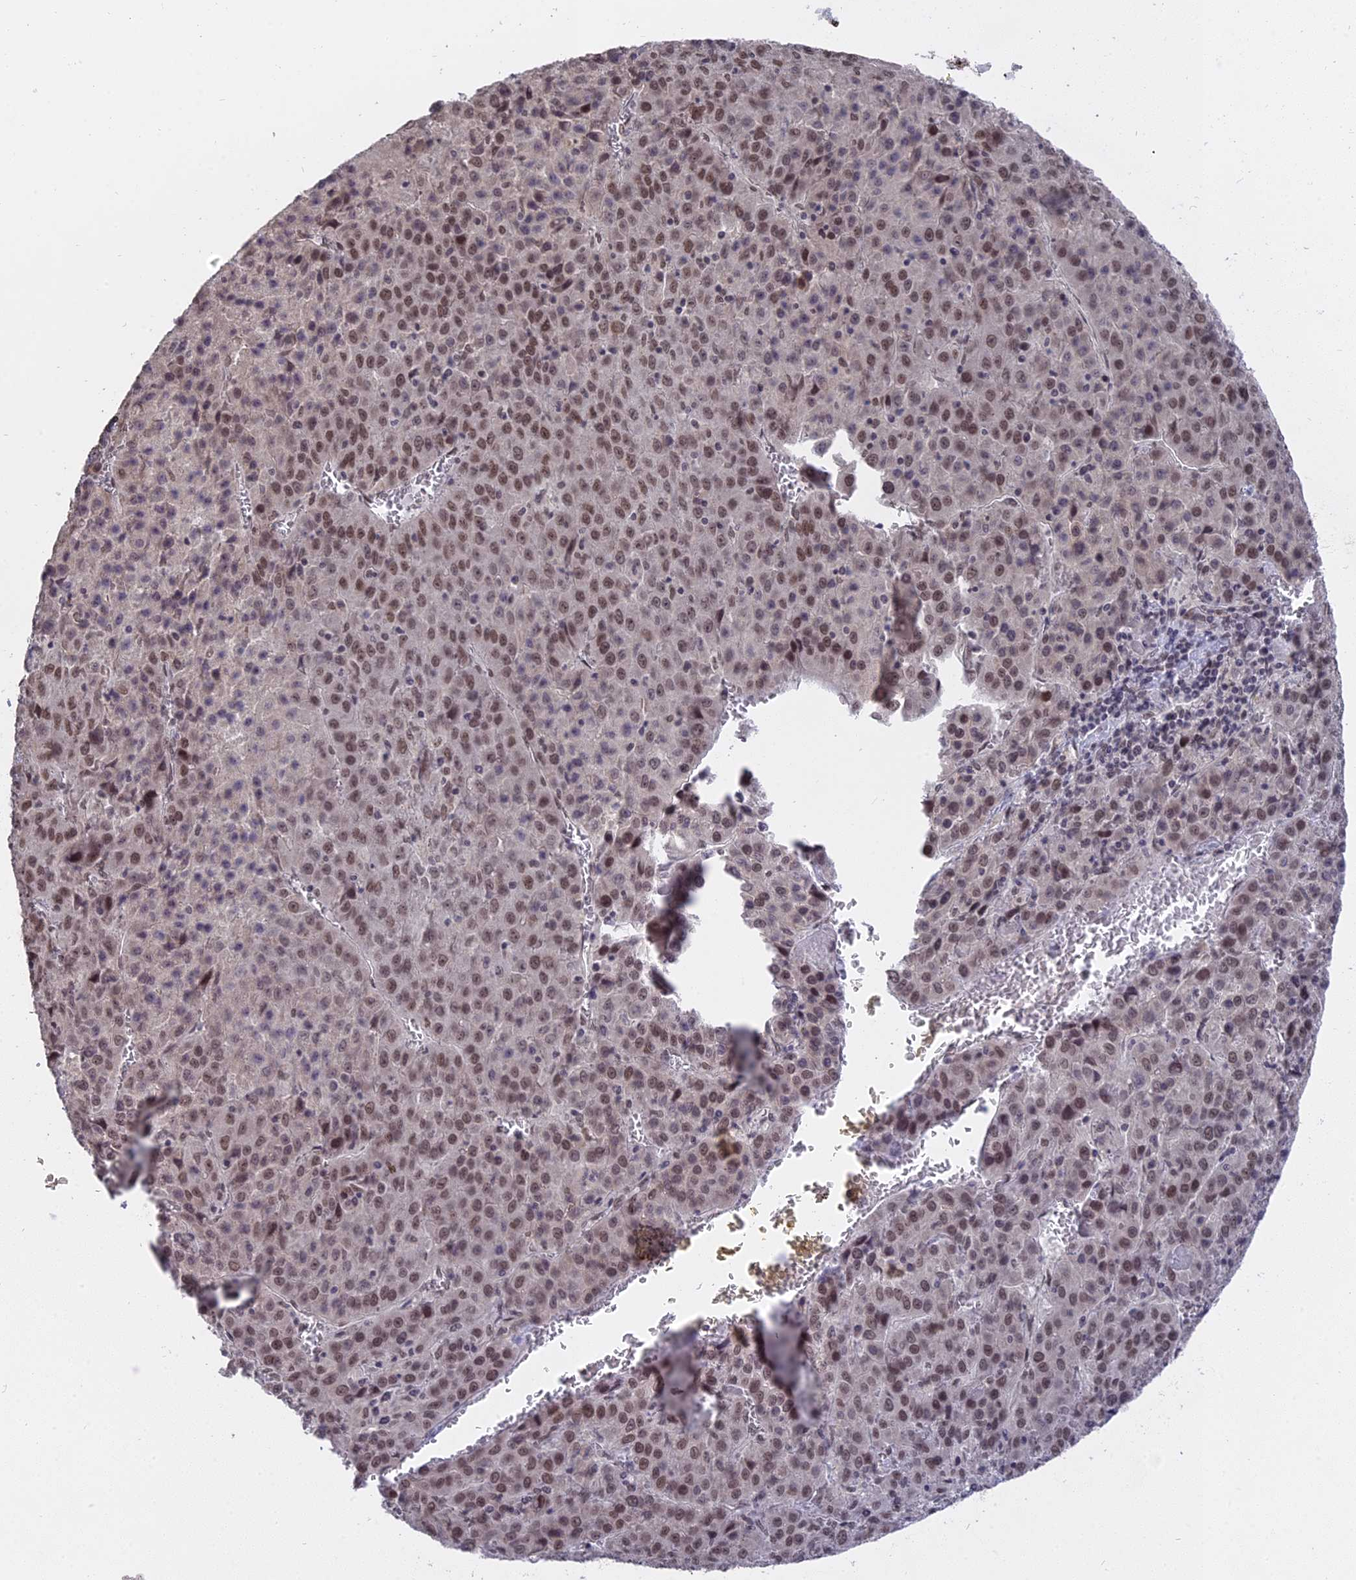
{"staining": {"intensity": "moderate", "quantity": ">75%", "location": "nuclear"}, "tissue": "liver cancer", "cell_type": "Tumor cells", "image_type": "cancer", "snomed": [{"axis": "morphology", "description": "Carcinoma, Hepatocellular, NOS"}, {"axis": "topography", "description": "Liver"}], "caption": "This photomicrograph shows immunohistochemistry (IHC) staining of hepatocellular carcinoma (liver), with medium moderate nuclear staining in about >75% of tumor cells.", "gene": "NR1H3", "patient": {"sex": "female", "age": 53}}